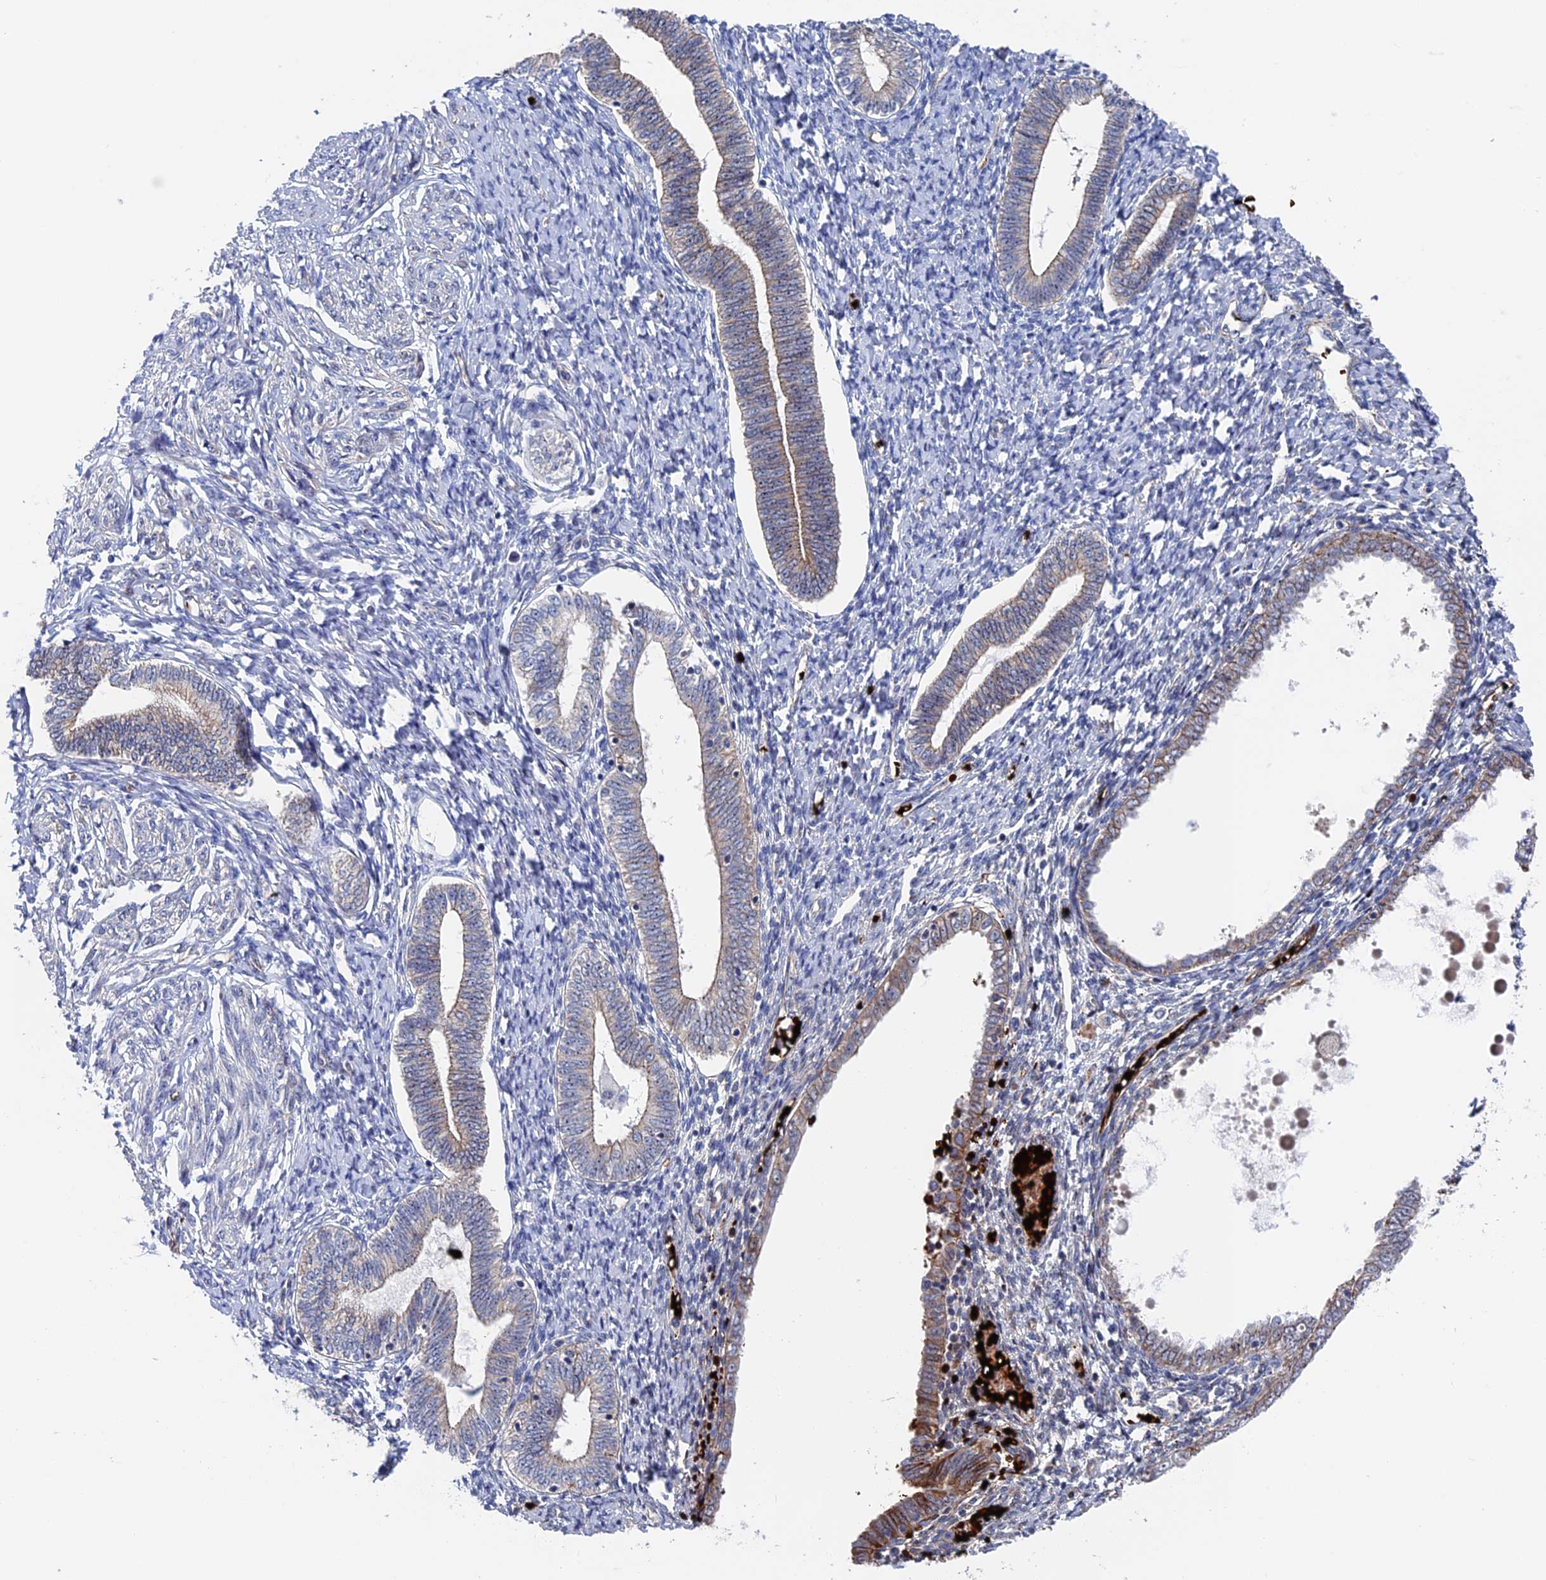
{"staining": {"intensity": "negative", "quantity": "none", "location": "none"}, "tissue": "endometrium", "cell_type": "Cells in endometrial stroma", "image_type": "normal", "snomed": [{"axis": "morphology", "description": "Normal tissue, NOS"}, {"axis": "topography", "description": "Endometrium"}], "caption": "High power microscopy micrograph of an immunohistochemistry histopathology image of normal endometrium, revealing no significant staining in cells in endometrial stroma. Brightfield microscopy of immunohistochemistry (IHC) stained with DAB (3,3'-diaminobenzidine) (brown) and hematoxylin (blue), captured at high magnification.", "gene": "EXOSC9", "patient": {"sex": "female", "age": 72}}